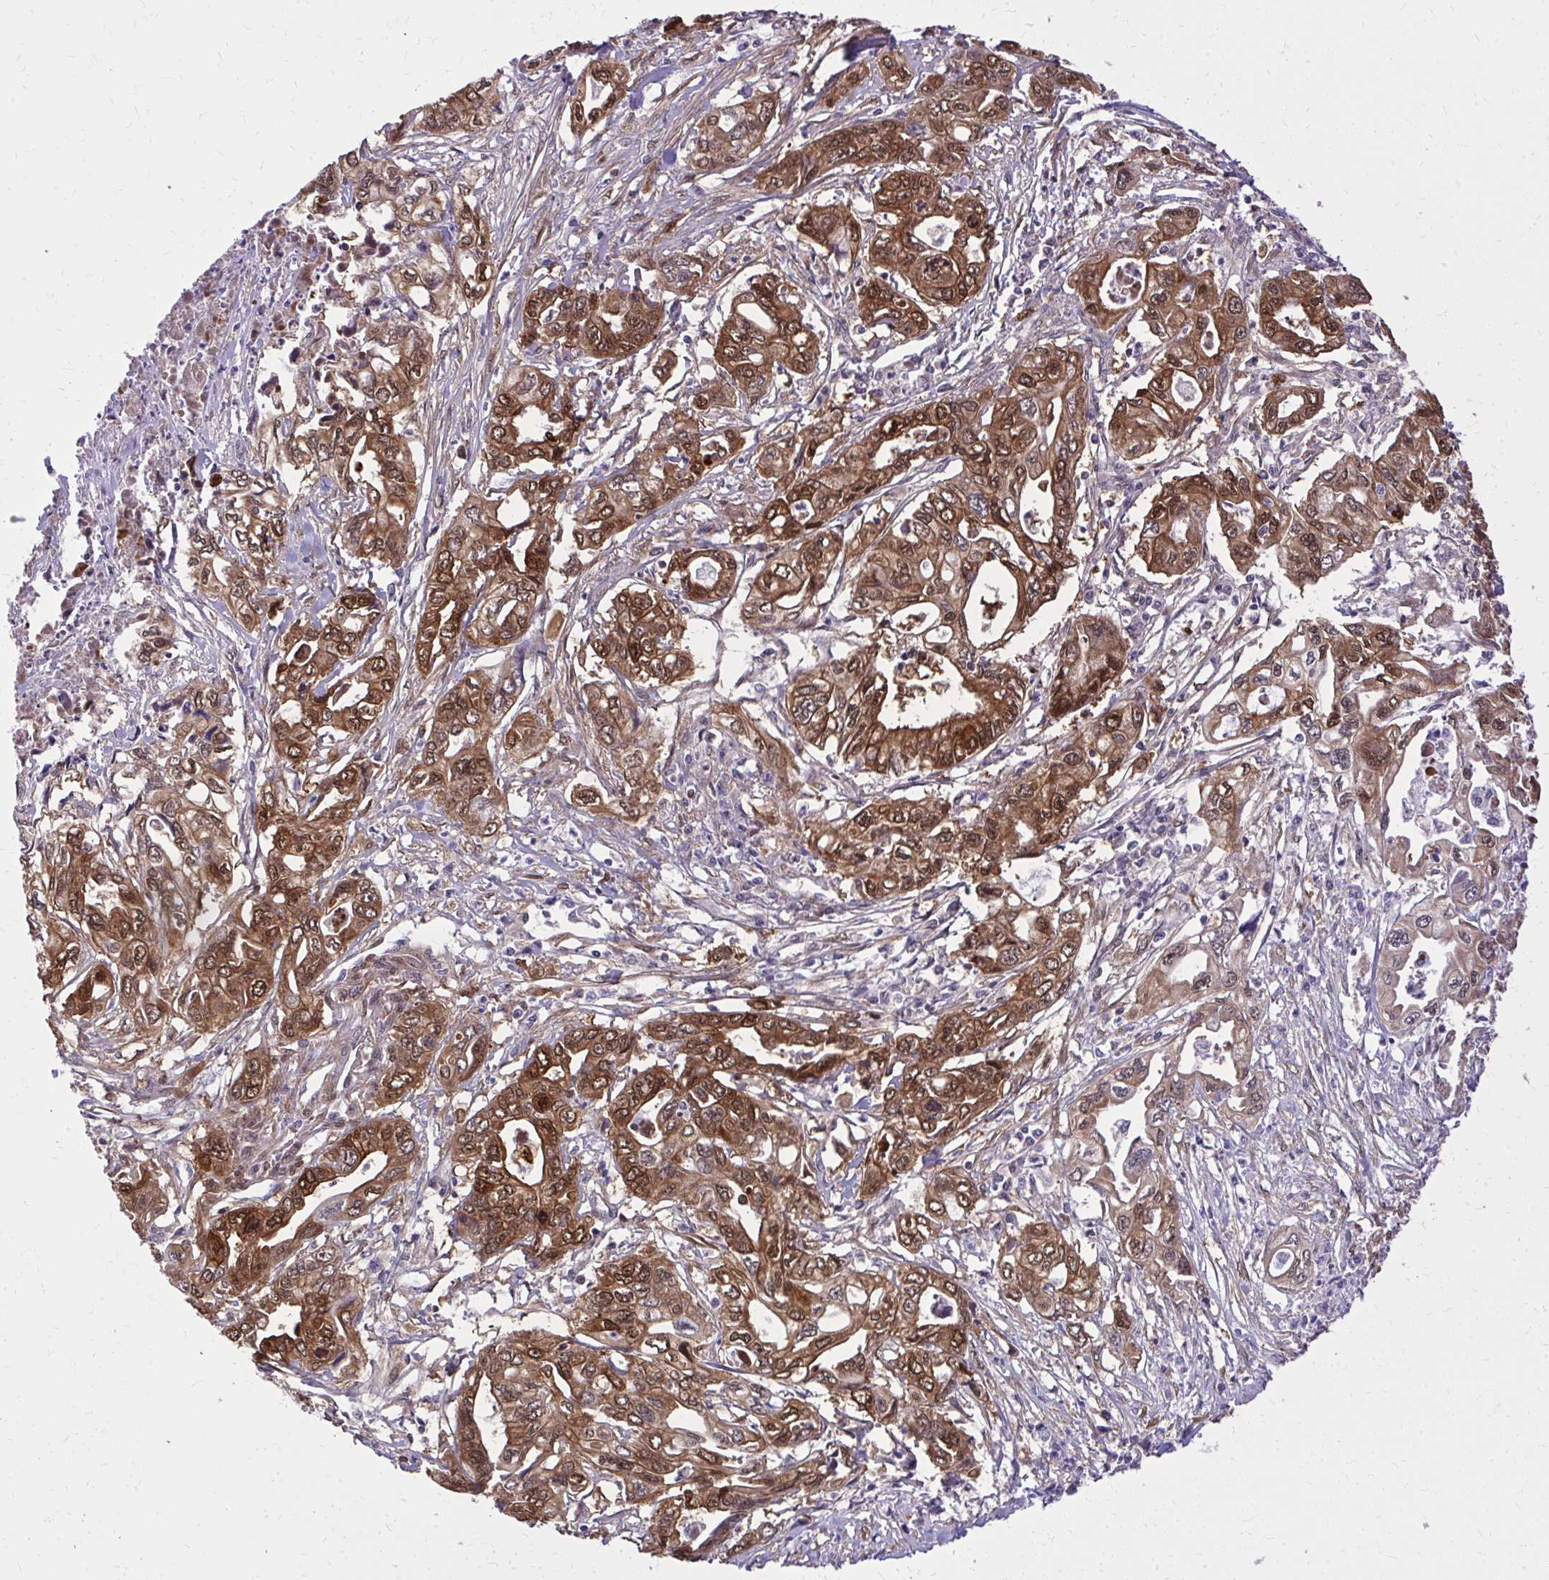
{"staining": {"intensity": "strong", "quantity": ">75%", "location": "cytoplasmic/membranous,nuclear"}, "tissue": "pancreatic cancer", "cell_type": "Tumor cells", "image_type": "cancer", "snomed": [{"axis": "morphology", "description": "Adenocarcinoma, NOS"}, {"axis": "topography", "description": "Pancreas"}], "caption": "This micrograph shows pancreatic cancer (adenocarcinoma) stained with immunohistochemistry (IHC) to label a protein in brown. The cytoplasmic/membranous and nuclear of tumor cells show strong positivity for the protein. Nuclei are counter-stained blue.", "gene": "NNMT", "patient": {"sex": "male", "age": 68}}